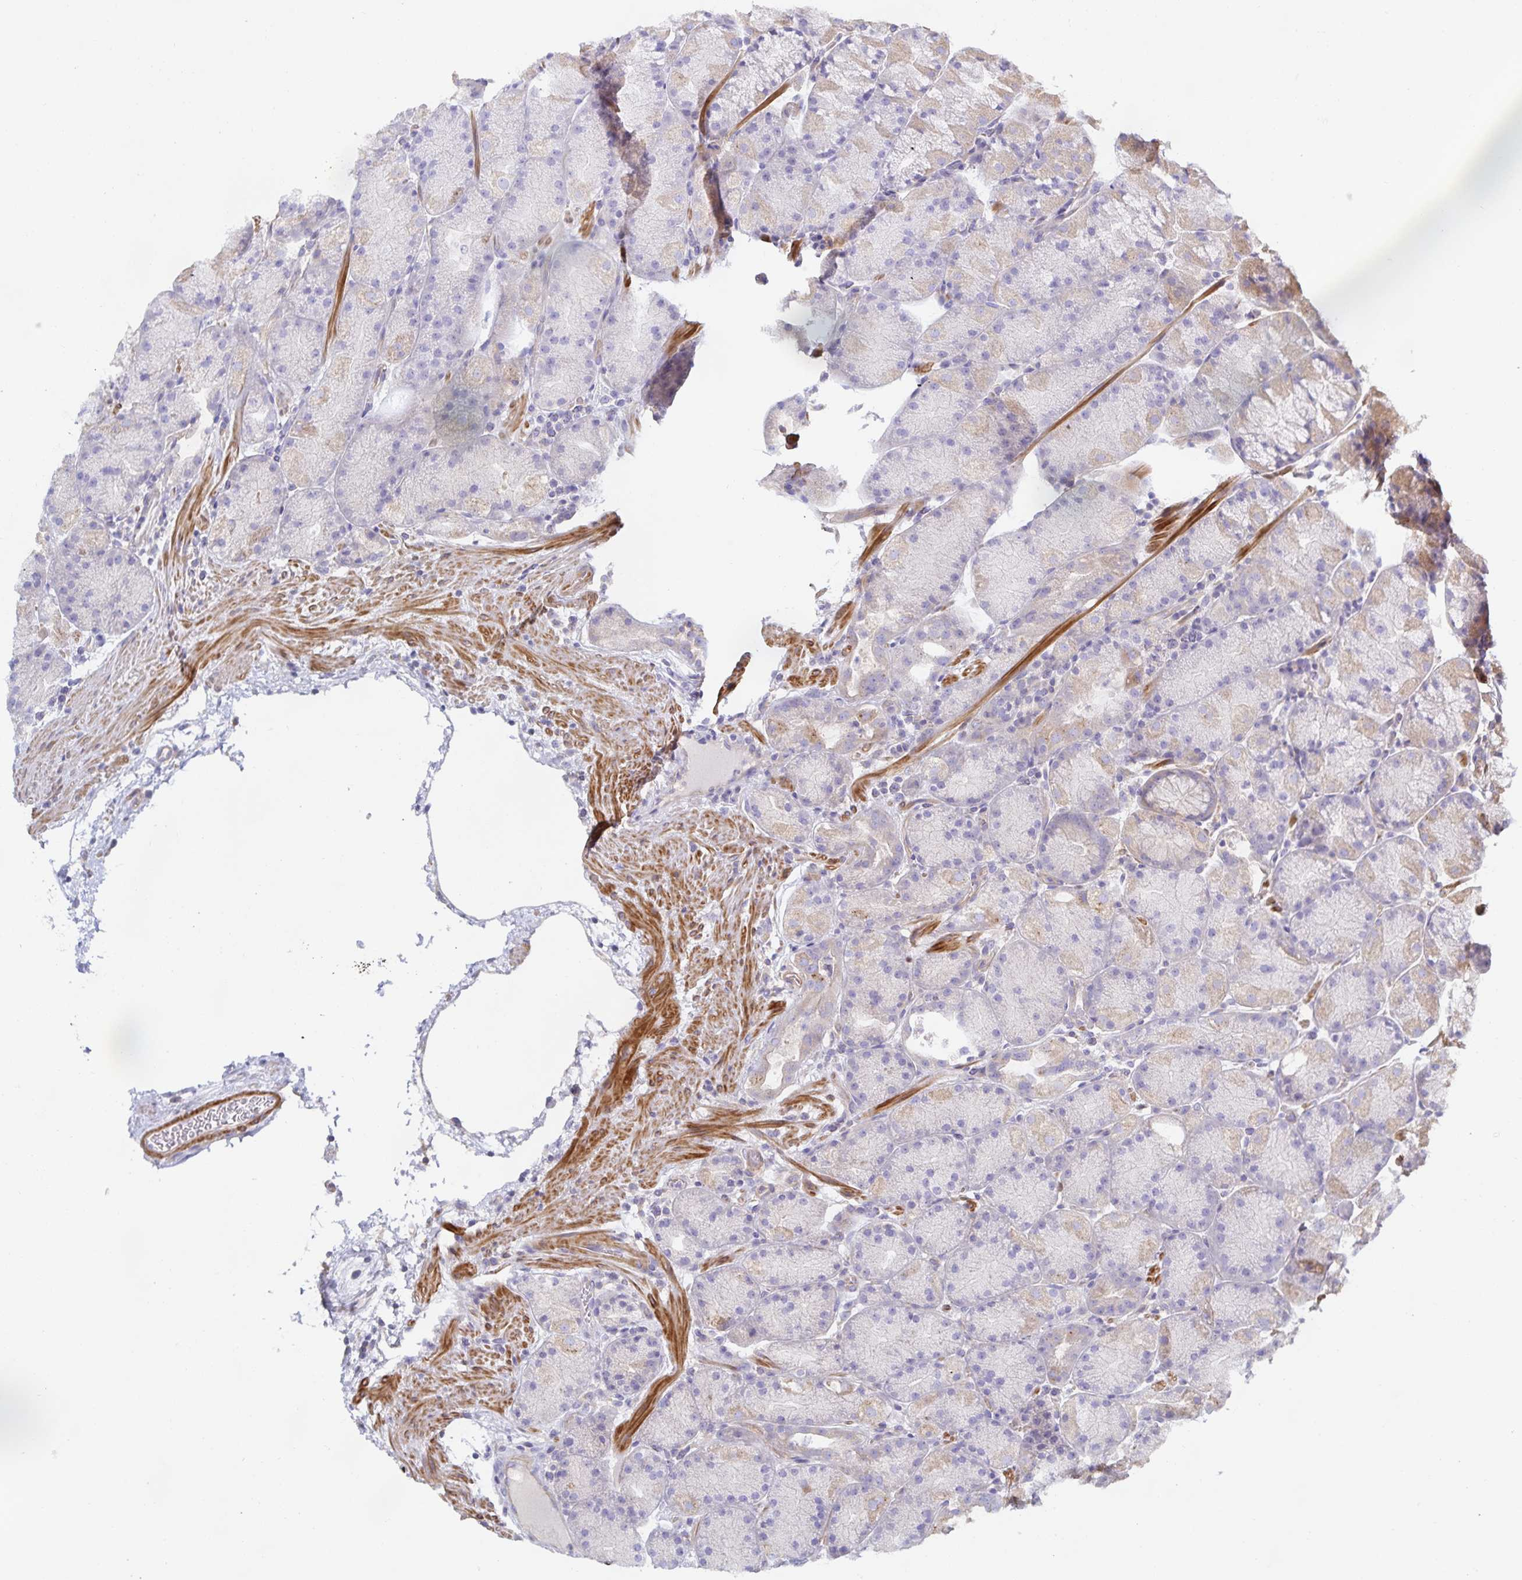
{"staining": {"intensity": "weak", "quantity": "25%-75%", "location": "cytoplasmic/membranous"}, "tissue": "stomach", "cell_type": "Glandular cells", "image_type": "normal", "snomed": [{"axis": "morphology", "description": "Normal tissue, NOS"}, {"axis": "topography", "description": "Stomach, upper"}, {"axis": "topography", "description": "Stomach"}], "caption": "Weak cytoplasmic/membranous expression for a protein is present in approximately 25%-75% of glandular cells of normal stomach using IHC.", "gene": "METTL22", "patient": {"sex": "male", "age": 48}}